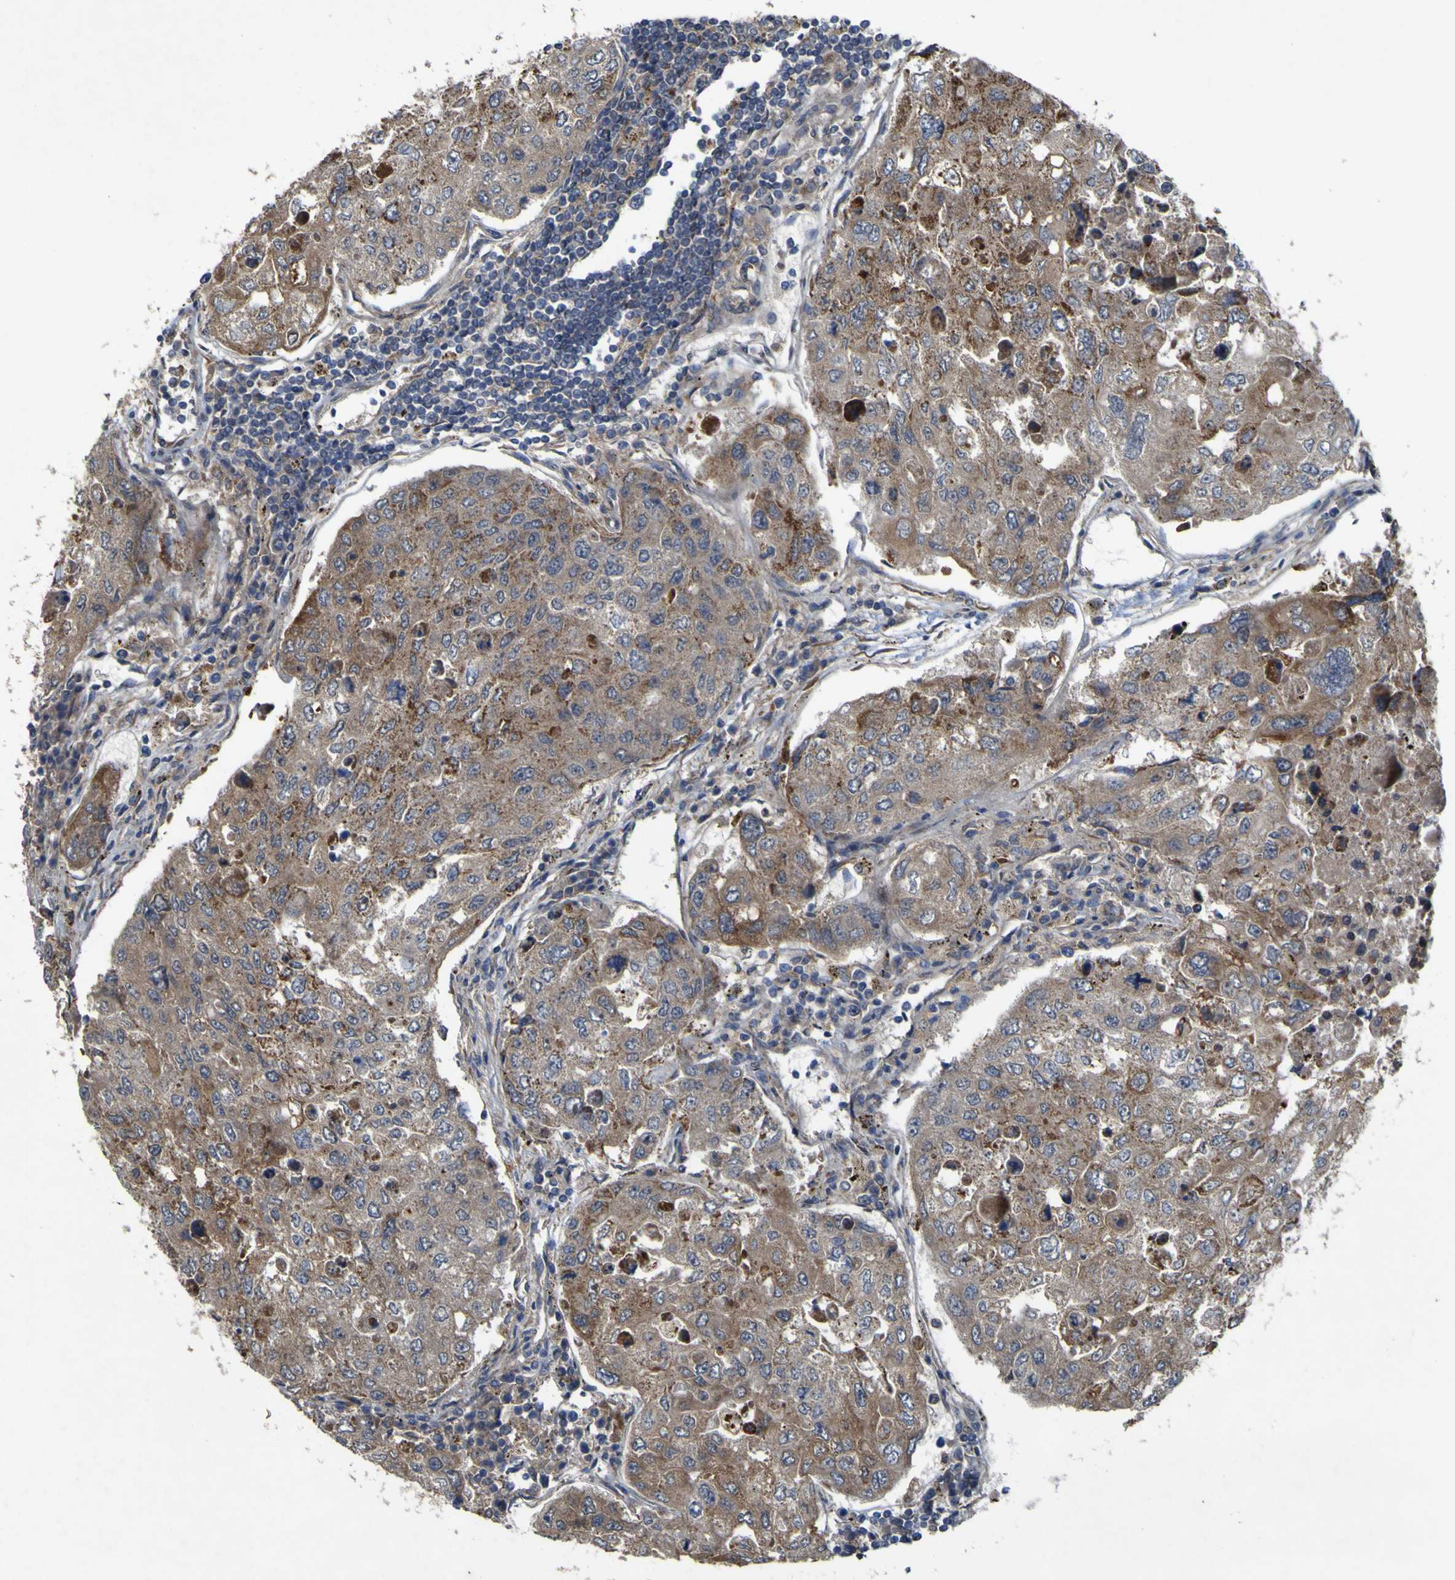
{"staining": {"intensity": "moderate", "quantity": ">75%", "location": "cytoplasmic/membranous"}, "tissue": "urothelial cancer", "cell_type": "Tumor cells", "image_type": "cancer", "snomed": [{"axis": "morphology", "description": "Urothelial carcinoma, High grade"}, {"axis": "topography", "description": "Lymph node"}, {"axis": "topography", "description": "Urinary bladder"}], "caption": "Tumor cells exhibit medium levels of moderate cytoplasmic/membranous positivity in approximately >75% of cells in human urothelial cancer. Using DAB (3,3'-diaminobenzidine) (brown) and hematoxylin (blue) stains, captured at high magnification using brightfield microscopy.", "gene": "IRAK2", "patient": {"sex": "male", "age": 51}}